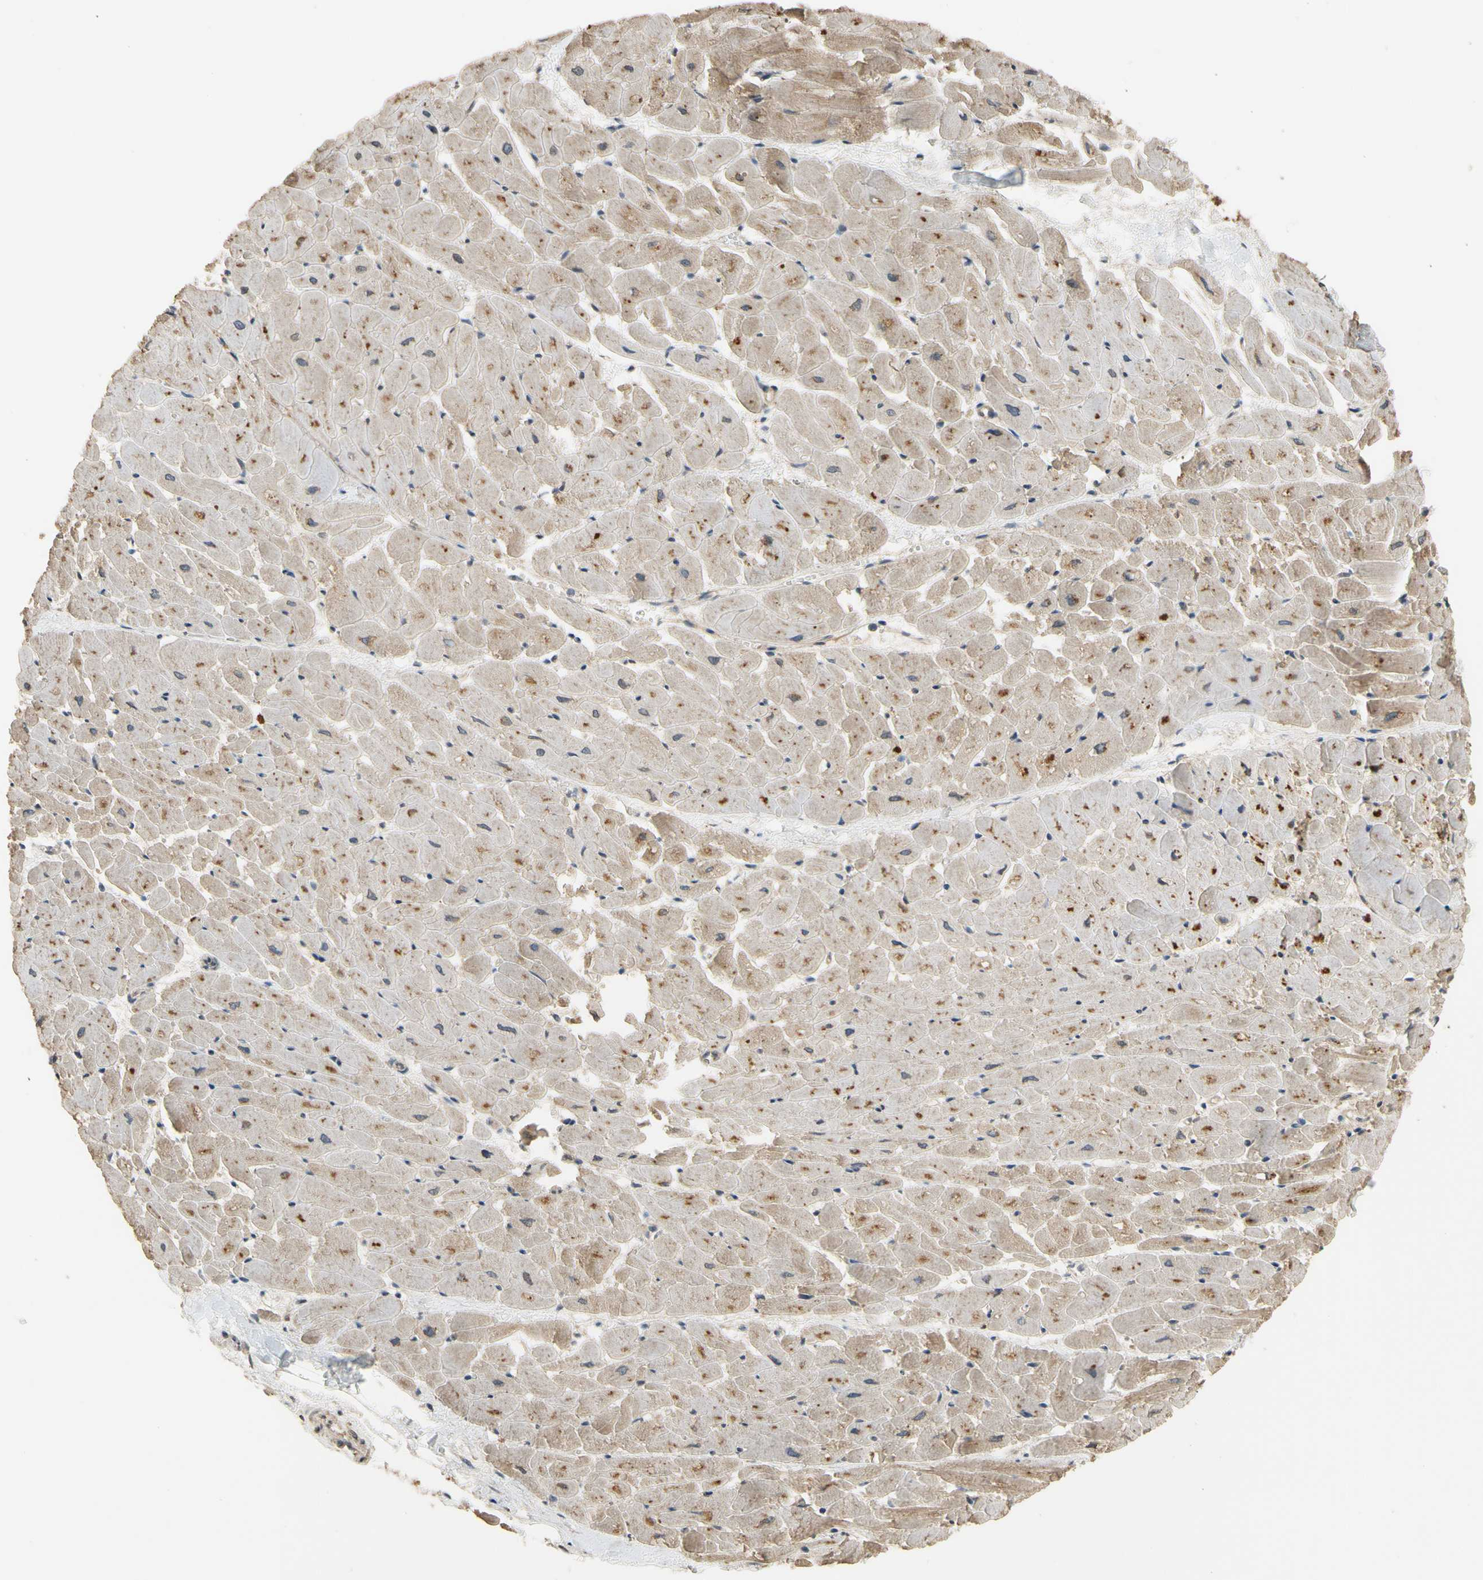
{"staining": {"intensity": "weak", "quantity": ">75%", "location": "cytoplasmic/membranous"}, "tissue": "heart muscle", "cell_type": "Cardiomyocytes", "image_type": "normal", "snomed": [{"axis": "morphology", "description": "Normal tissue, NOS"}, {"axis": "topography", "description": "Heart"}], "caption": "Immunohistochemical staining of normal human heart muscle exhibits weak cytoplasmic/membranous protein positivity in about >75% of cardiomyocytes.", "gene": "TMEM230", "patient": {"sex": "female", "age": 19}}